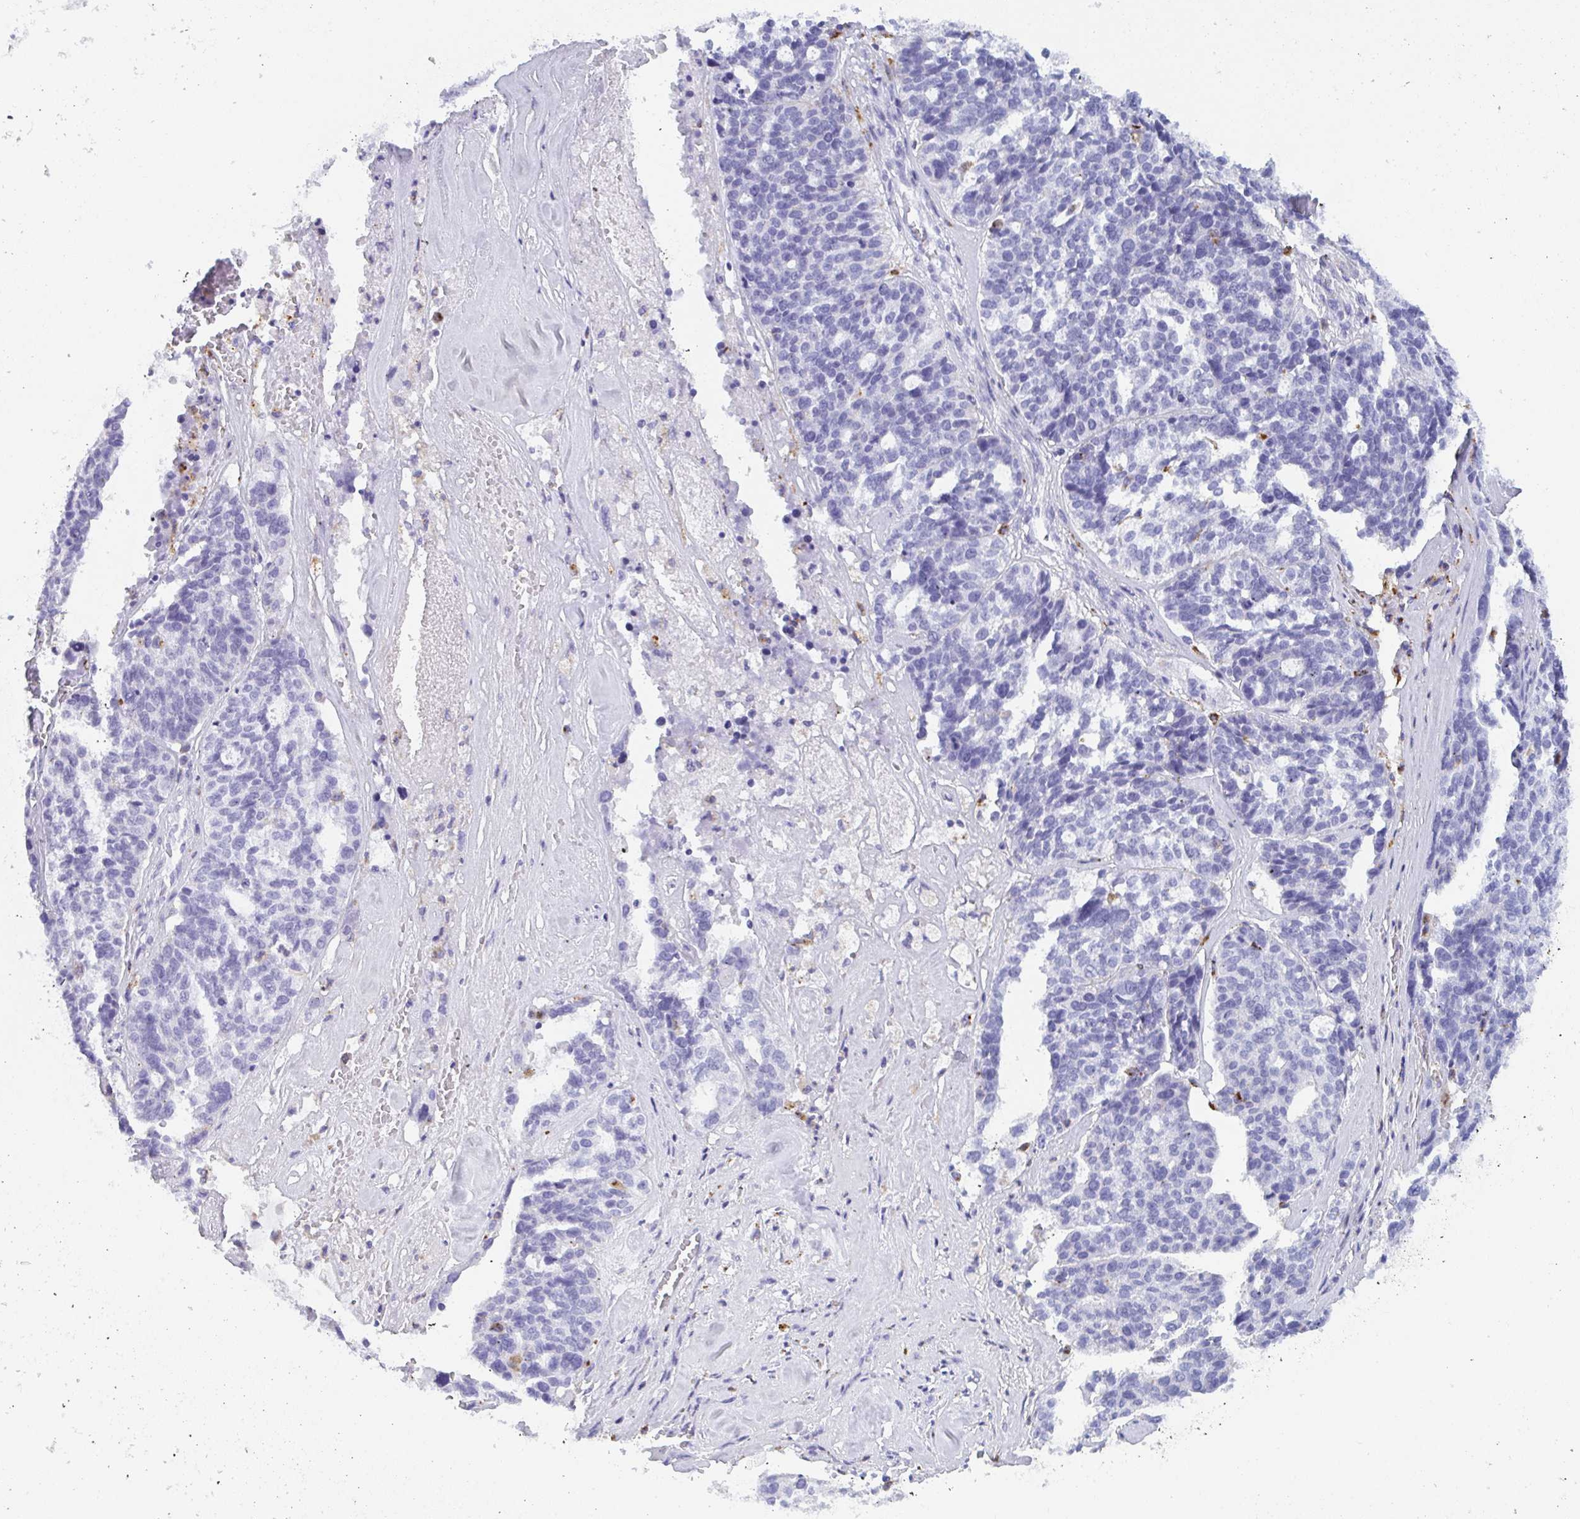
{"staining": {"intensity": "negative", "quantity": "none", "location": "none"}, "tissue": "ovarian cancer", "cell_type": "Tumor cells", "image_type": "cancer", "snomed": [{"axis": "morphology", "description": "Cystadenocarcinoma, serous, NOS"}, {"axis": "topography", "description": "Ovary"}], "caption": "A high-resolution histopathology image shows immunohistochemistry staining of serous cystadenocarcinoma (ovarian), which shows no significant positivity in tumor cells. (DAB (3,3'-diaminobenzidine) IHC with hematoxylin counter stain).", "gene": "CPVL", "patient": {"sex": "female", "age": 59}}